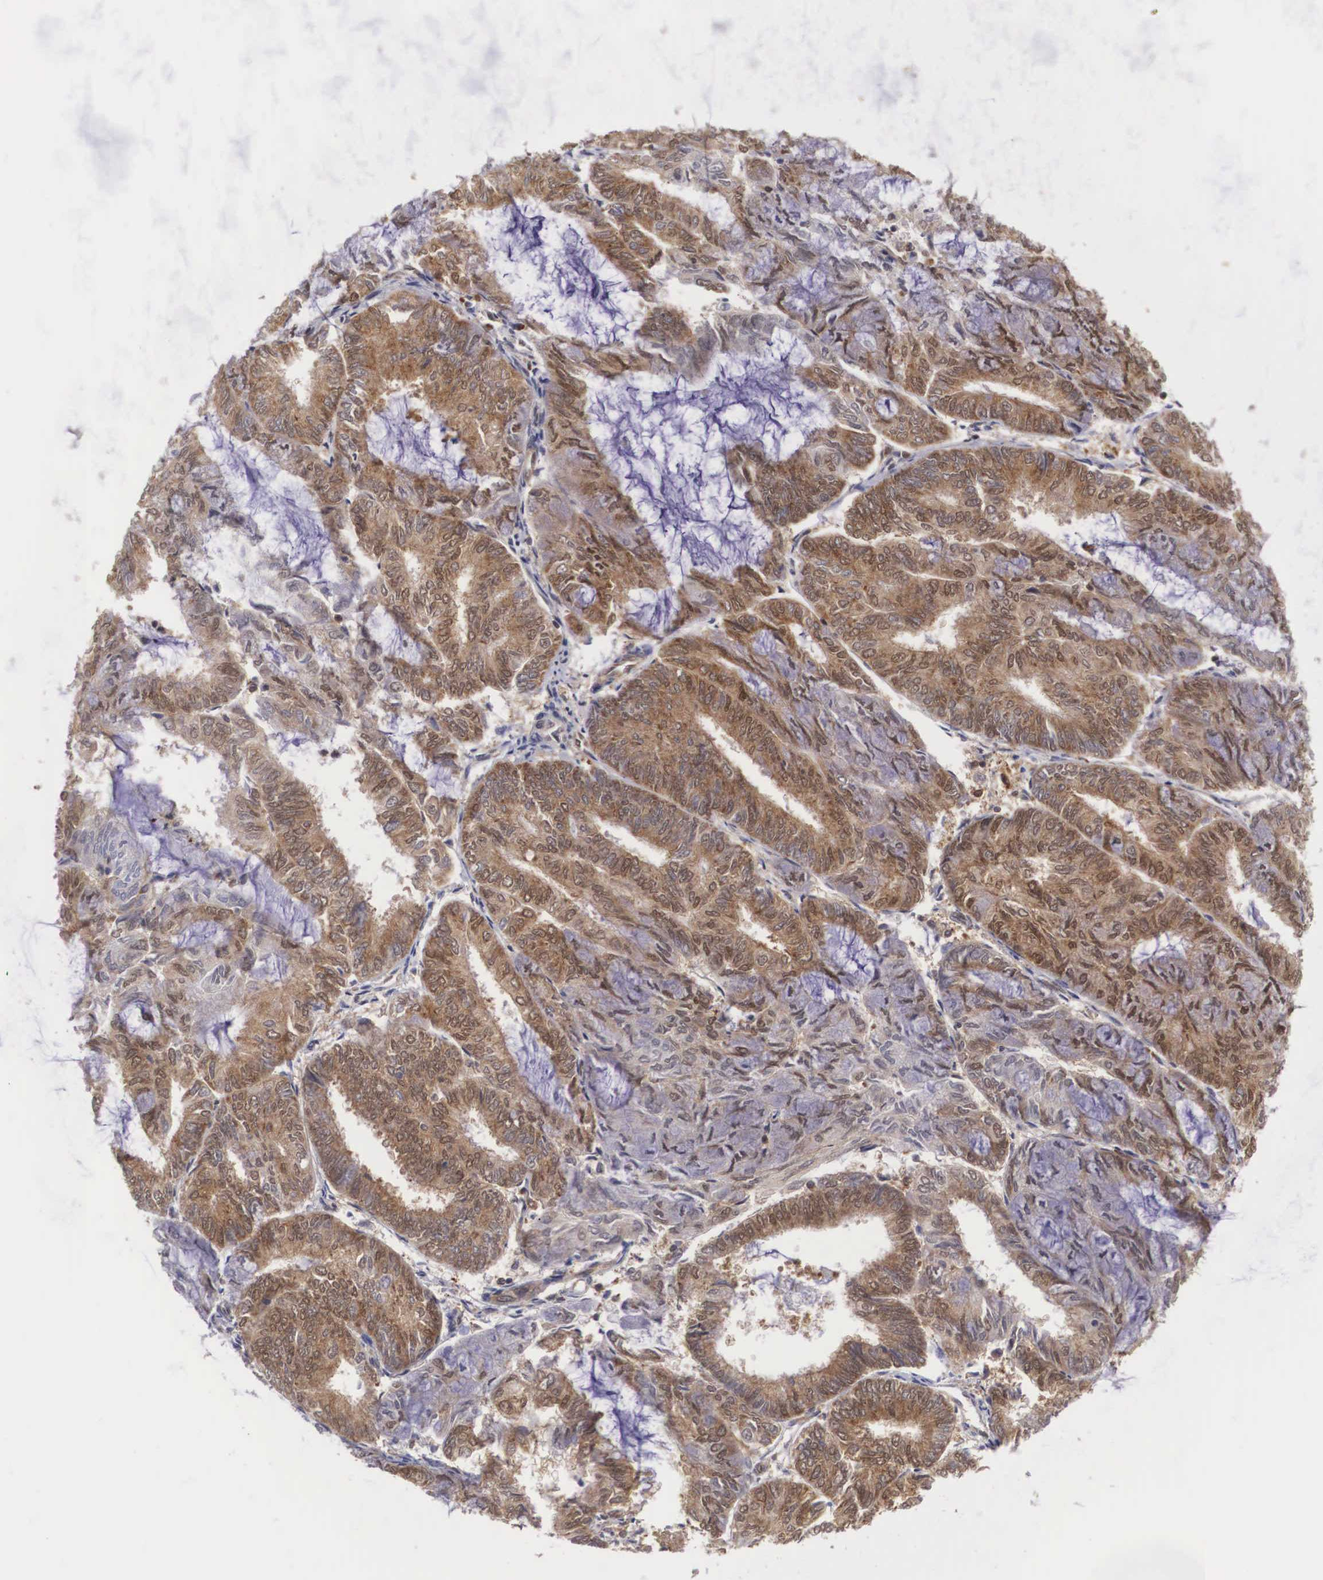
{"staining": {"intensity": "moderate", "quantity": ">75%", "location": "cytoplasmic/membranous"}, "tissue": "endometrial cancer", "cell_type": "Tumor cells", "image_type": "cancer", "snomed": [{"axis": "morphology", "description": "Adenocarcinoma, NOS"}, {"axis": "topography", "description": "Endometrium"}], "caption": "Immunohistochemistry of adenocarcinoma (endometrial) exhibits medium levels of moderate cytoplasmic/membranous expression in about >75% of tumor cells.", "gene": "ADSL", "patient": {"sex": "female", "age": 59}}